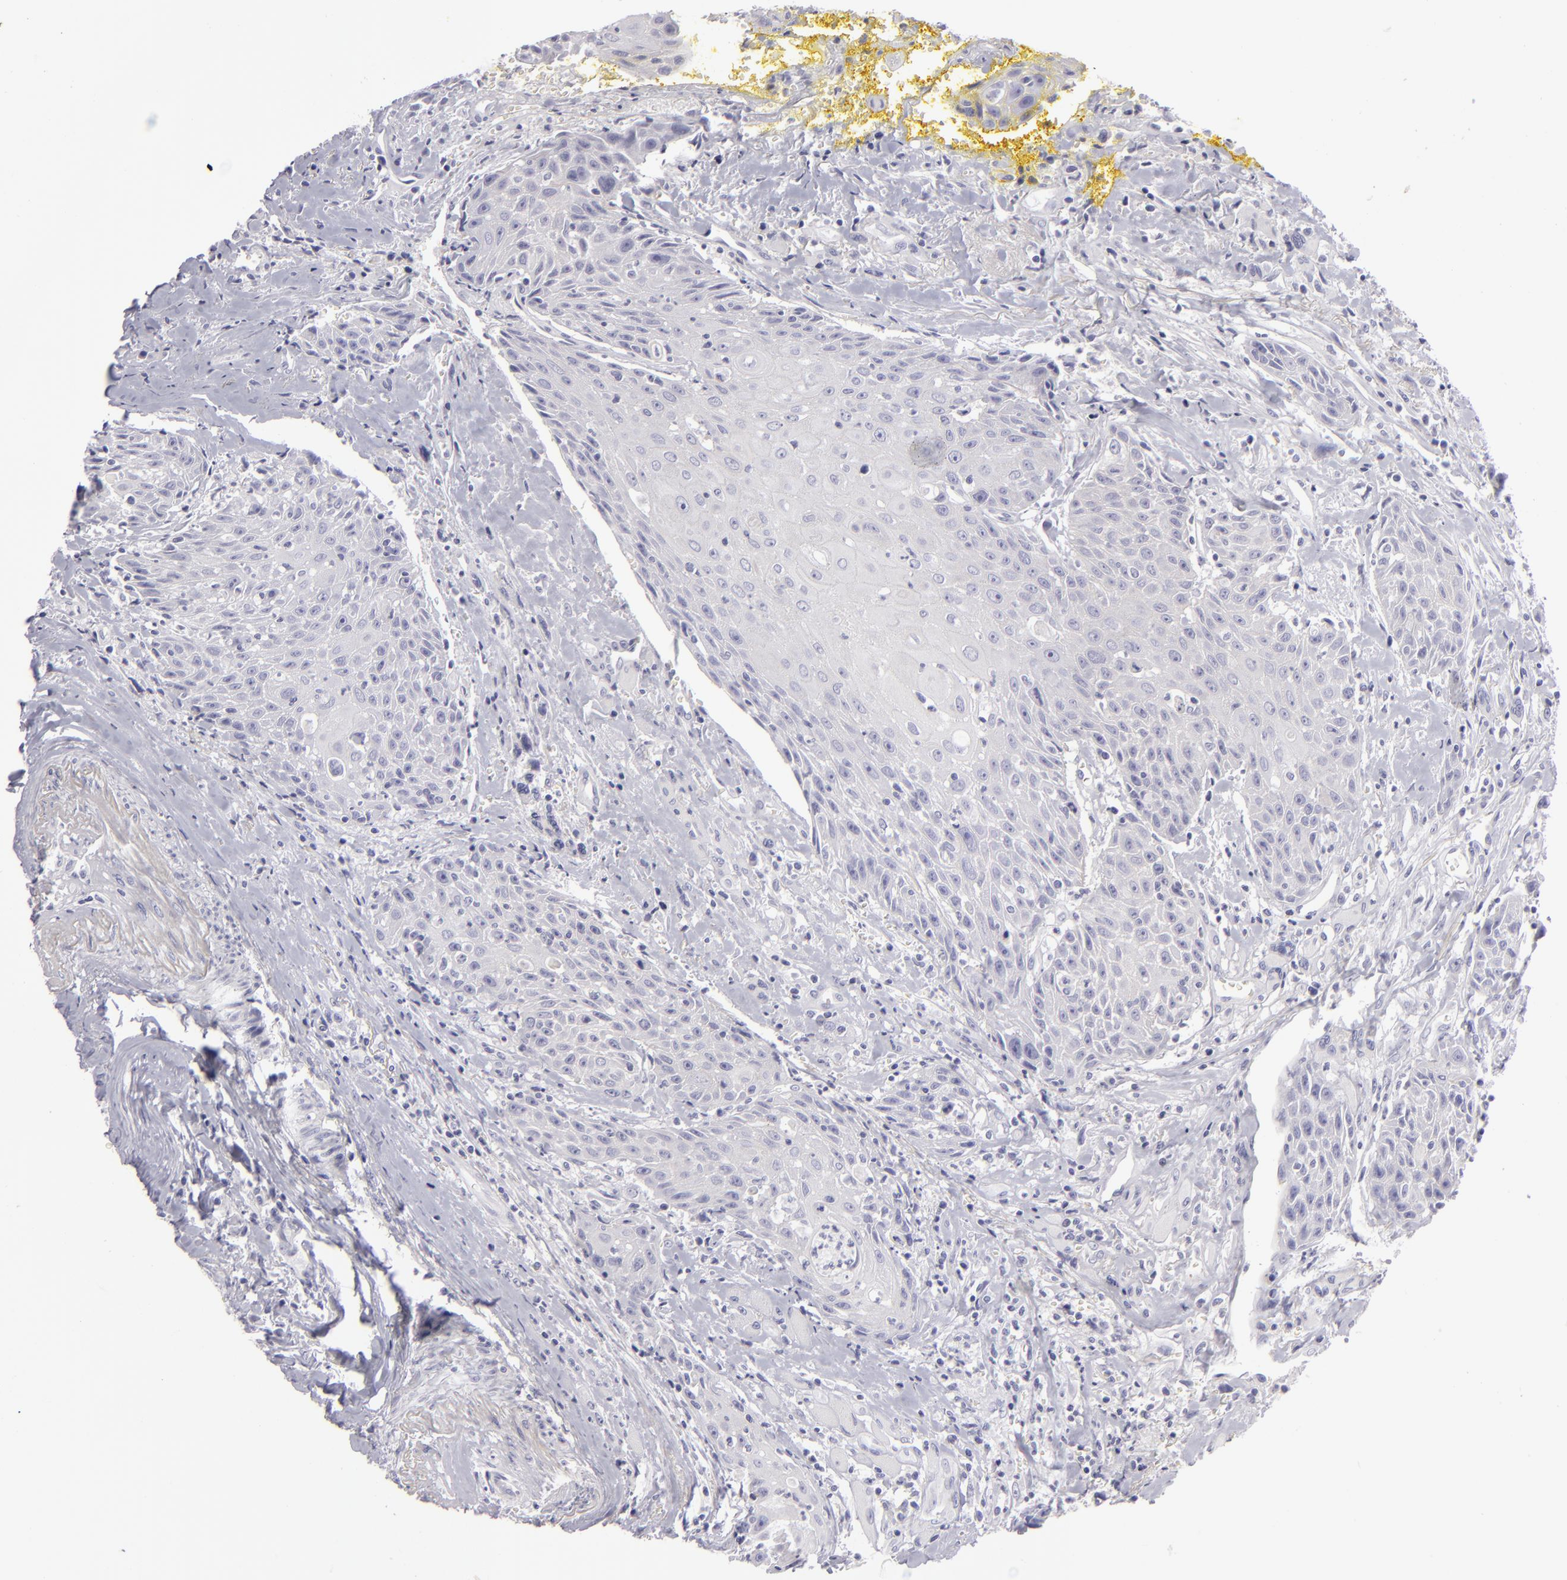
{"staining": {"intensity": "negative", "quantity": "none", "location": "none"}, "tissue": "head and neck cancer", "cell_type": "Tumor cells", "image_type": "cancer", "snomed": [{"axis": "morphology", "description": "Squamous cell carcinoma, NOS"}, {"axis": "topography", "description": "Oral tissue"}, {"axis": "topography", "description": "Head-Neck"}], "caption": "This is a micrograph of immunohistochemistry (IHC) staining of head and neck cancer, which shows no staining in tumor cells.", "gene": "DLG4", "patient": {"sex": "female", "age": 82}}